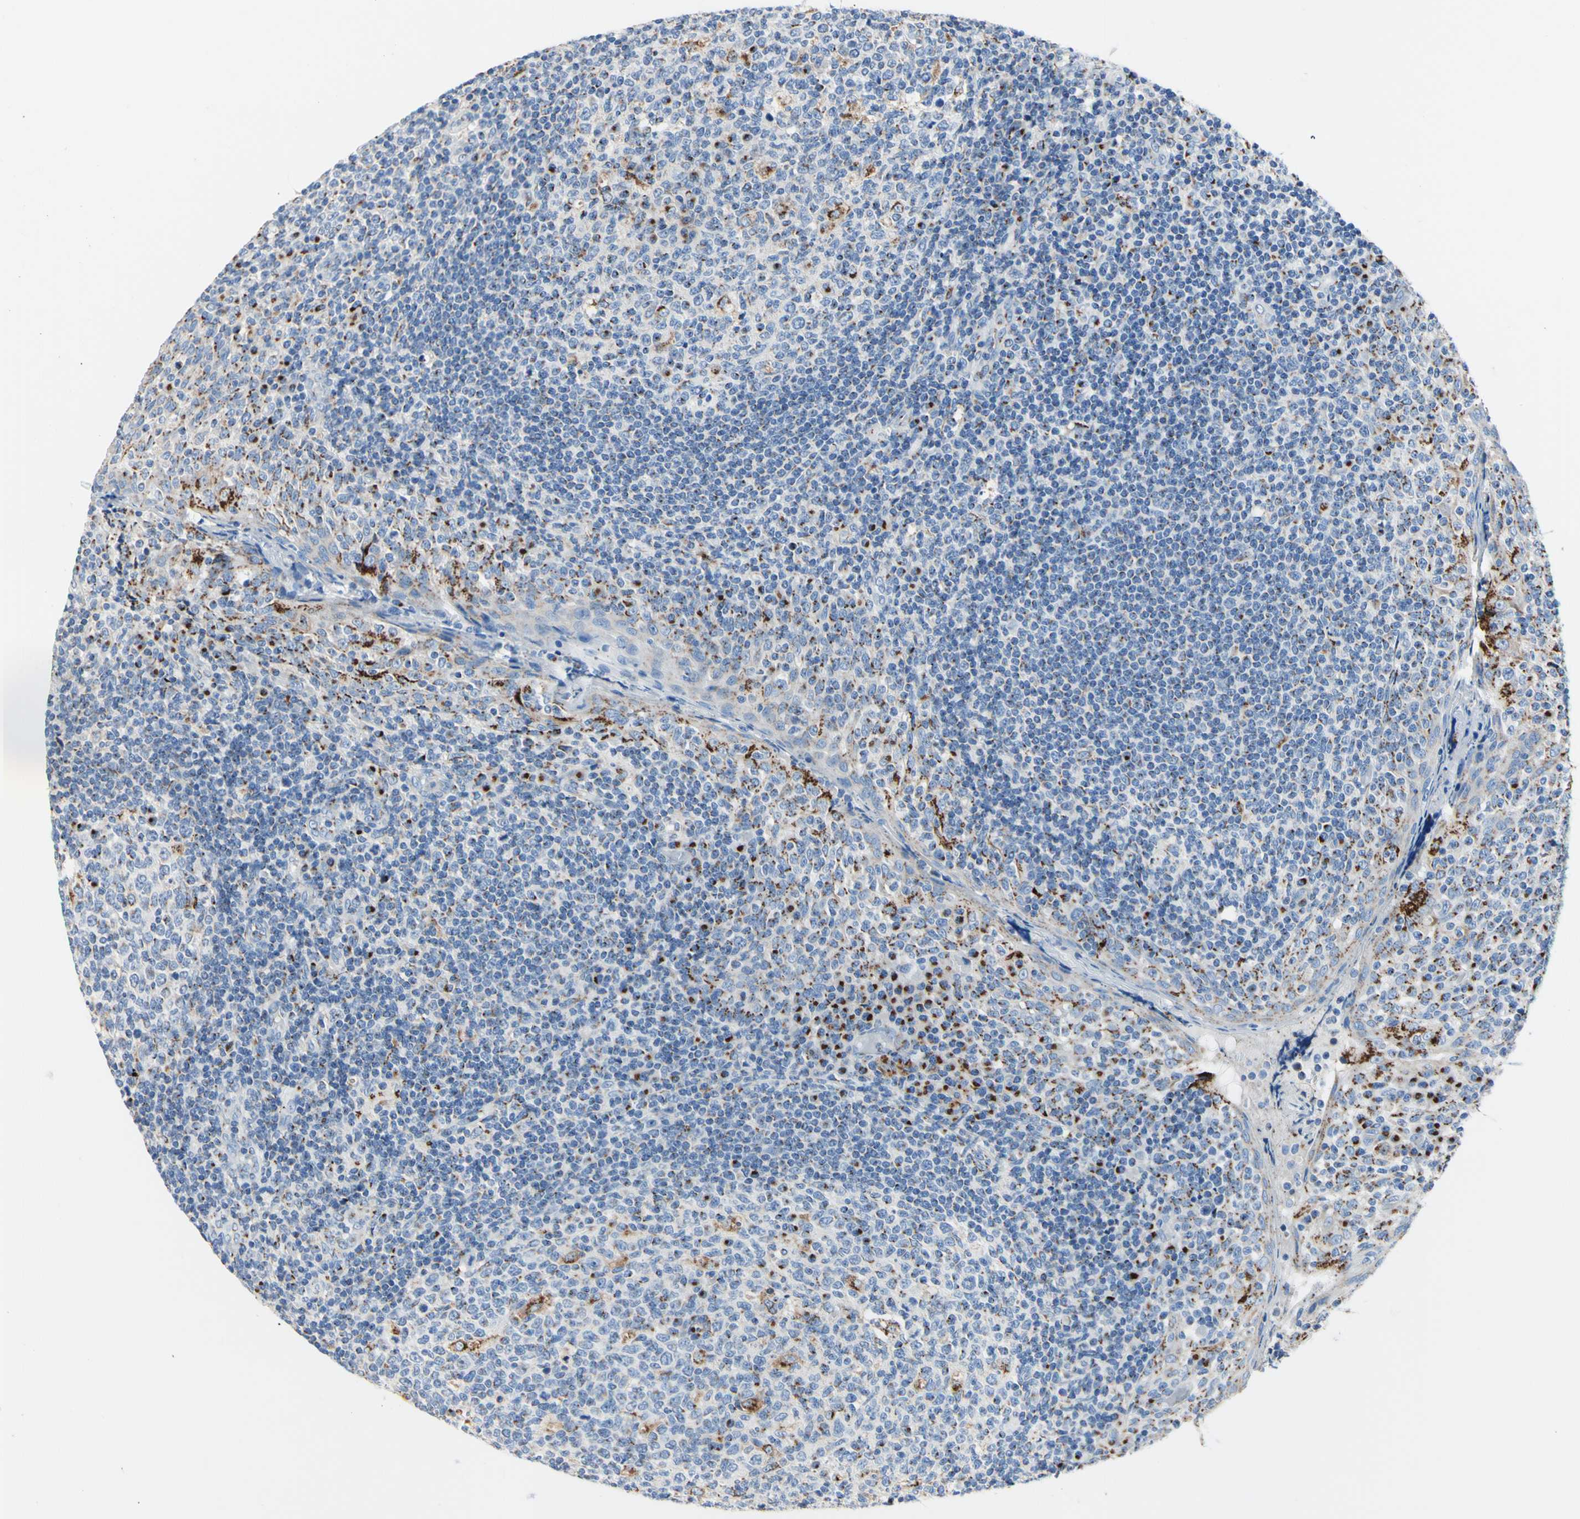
{"staining": {"intensity": "moderate", "quantity": "<25%", "location": "cytoplasmic/membranous"}, "tissue": "tonsil", "cell_type": "Germinal center cells", "image_type": "normal", "snomed": [{"axis": "morphology", "description": "Normal tissue, NOS"}, {"axis": "topography", "description": "Tonsil"}], "caption": "Tonsil stained for a protein shows moderate cytoplasmic/membranous positivity in germinal center cells. (Stains: DAB in brown, nuclei in blue, Microscopy: brightfield microscopy at high magnification).", "gene": "GALNT2", "patient": {"sex": "female", "age": 19}}